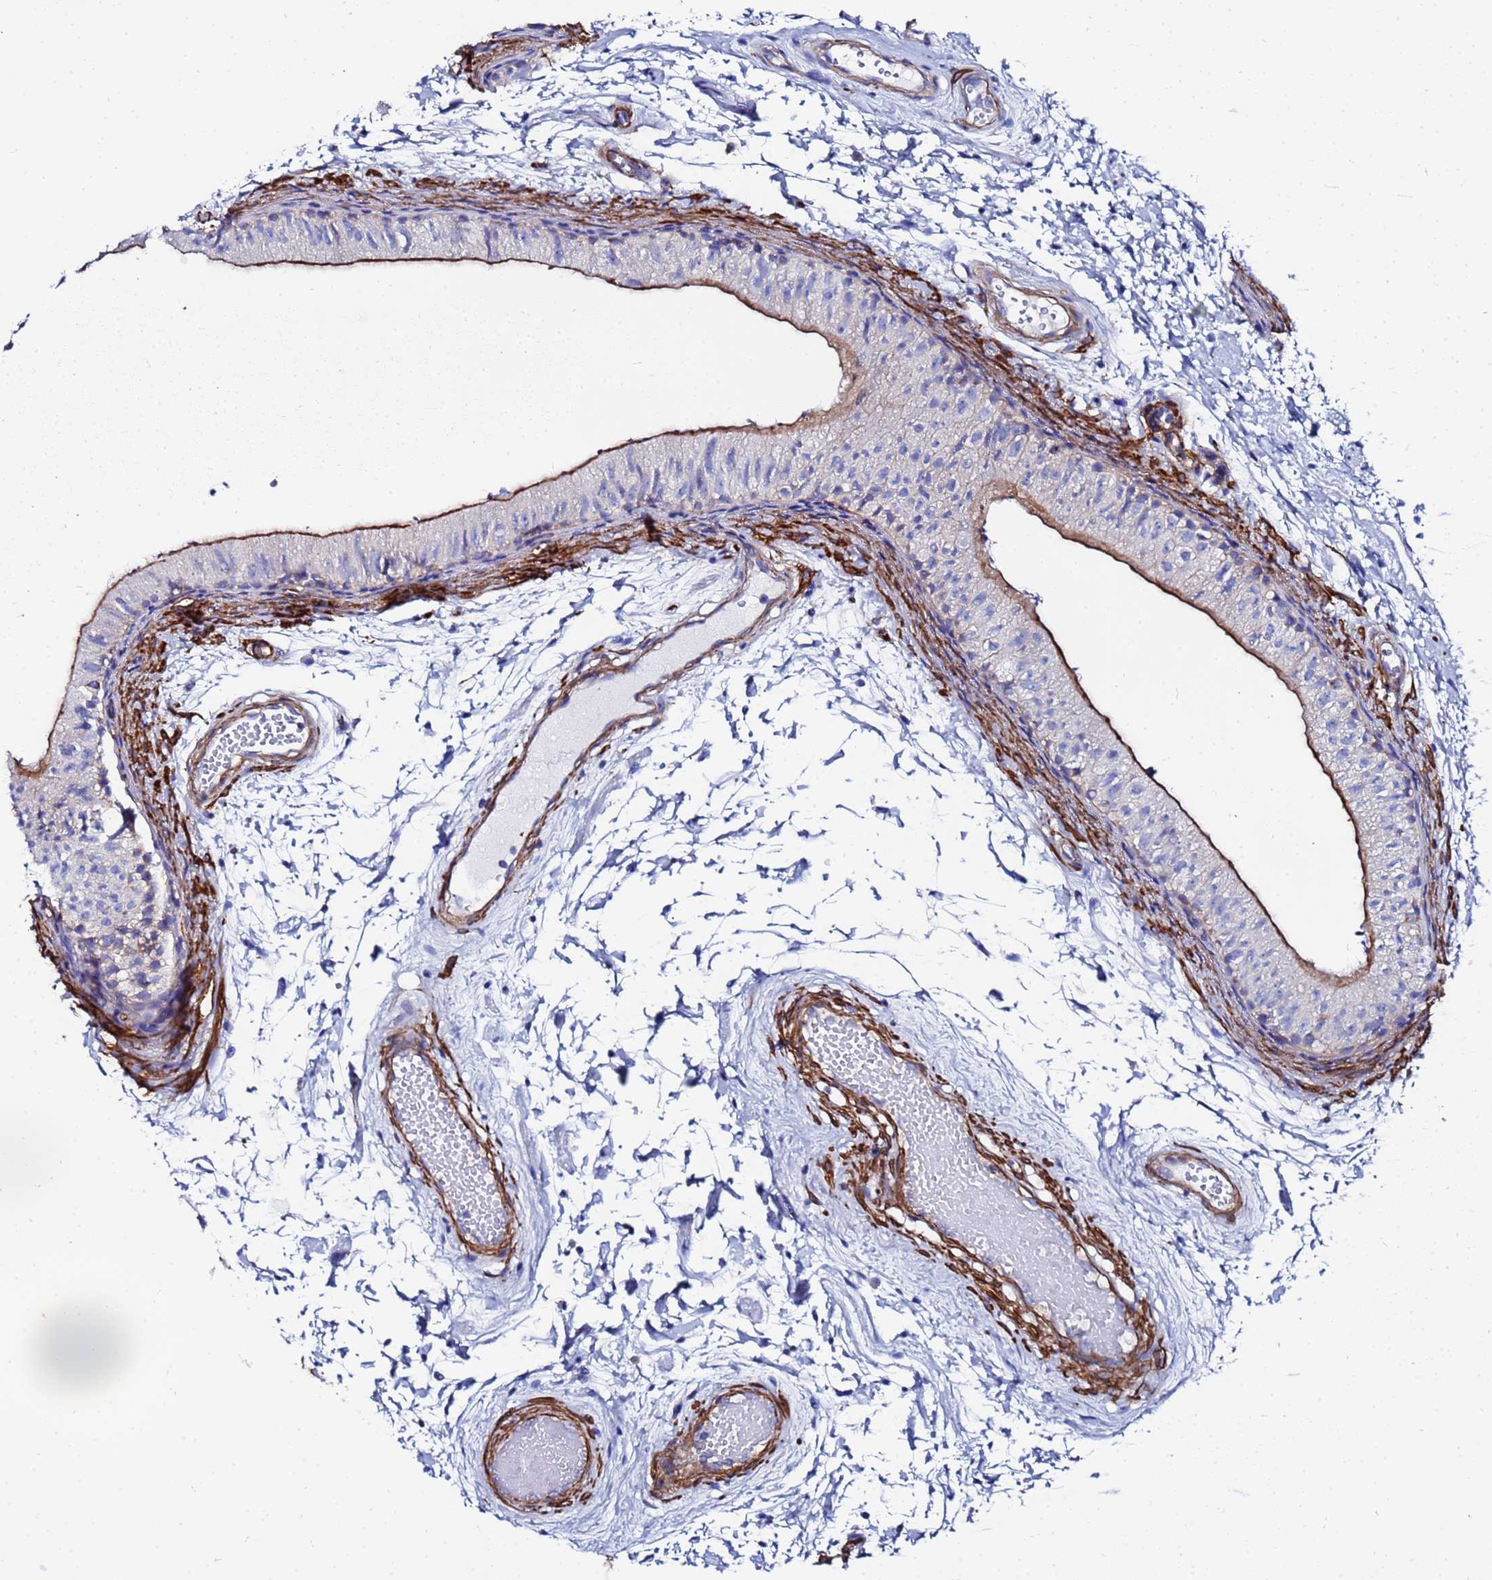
{"staining": {"intensity": "moderate", "quantity": "25%-75%", "location": "cytoplasmic/membranous"}, "tissue": "epididymis", "cell_type": "Glandular cells", "image_type": "normal", "snomed": [{"axis": "morphology", "description": "Normal tissue, NOS"}, {"axis": "topography", "description": "Epididymis"}], "caption": "An image showing moderate cytoplasmic/membranous expression in about 25%-75% of glandular cells in benign epididymis, as visualized by brown immunohistochemical staining.", "gene": "RAB39A", "patient": {"sex": "male", "age": 50}}